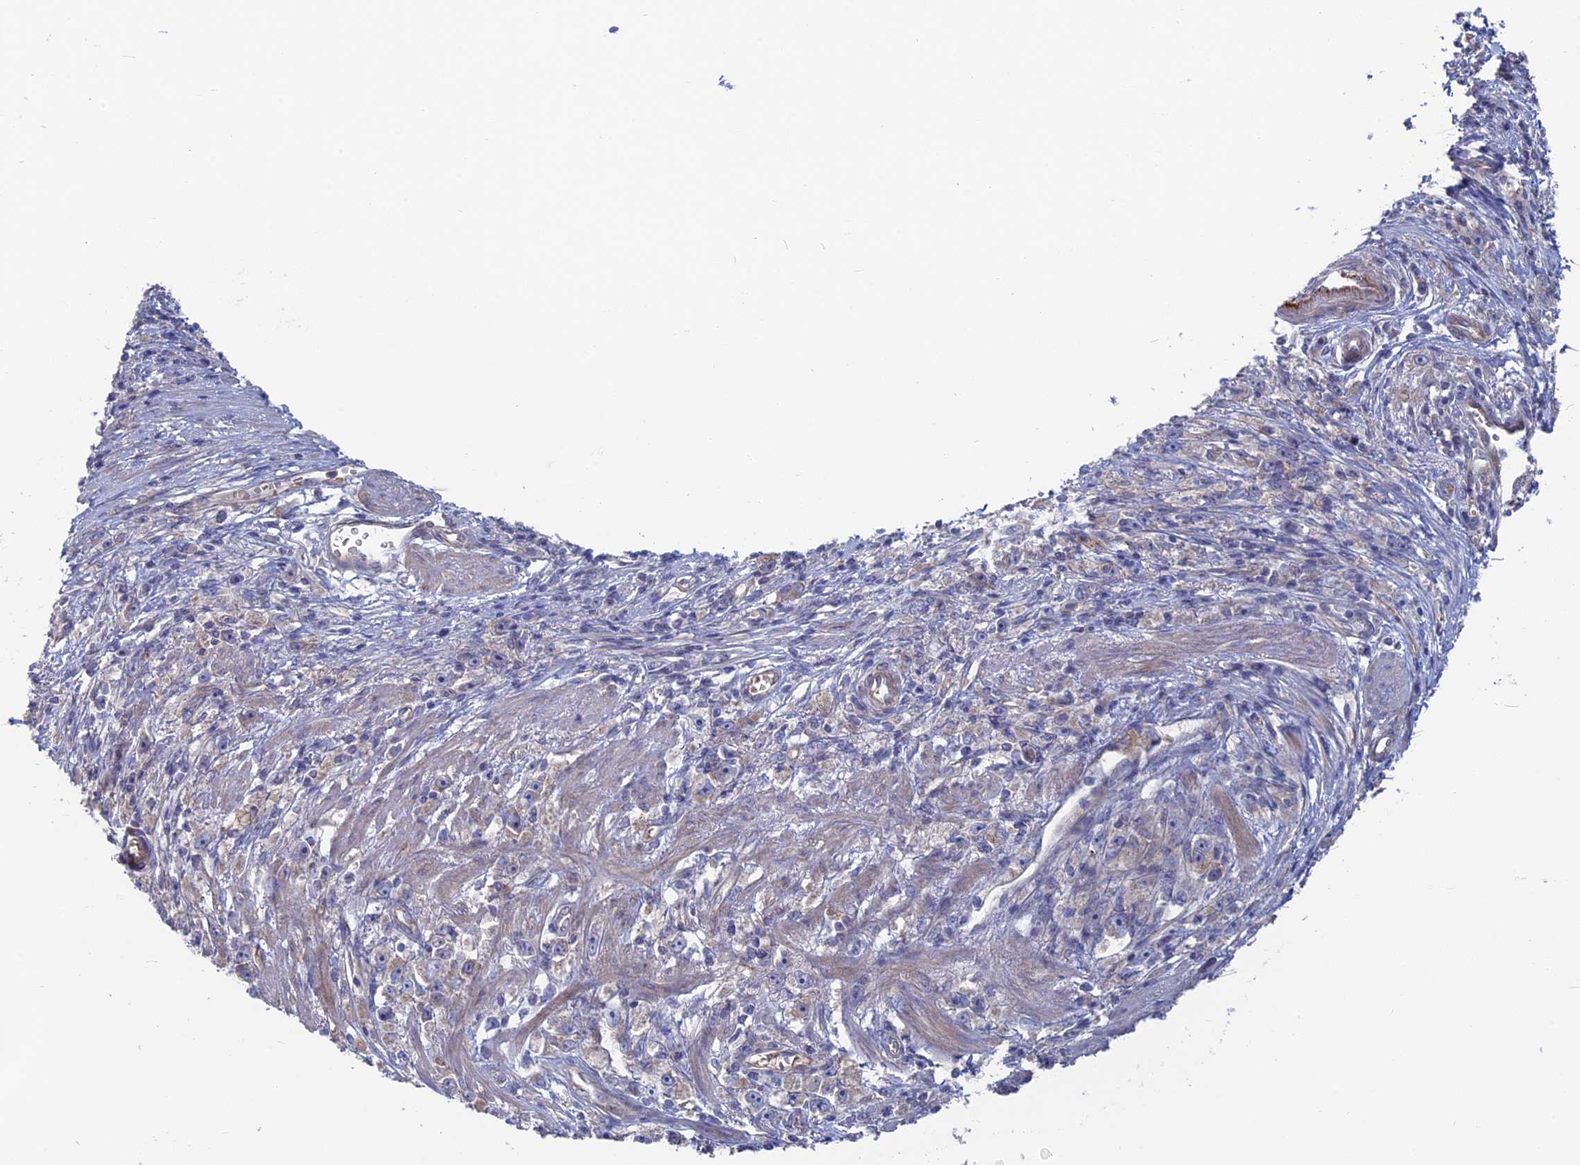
{"staining": {"intensity": "negative", "quantity": "none", "location": "none"}, "tissue": "stomach cancer", "cell_type": "Tumor cells", "image_type": "cancer", "snomed": [{"axis": "morphology", "description": "Adenocarcinoma, NOS"}, {"axis": "topography", "description": "Stomach"}], "caption": "A micrograph of stomach cancer (adenocarcinoma) stained for a protein displays no brown staining in tumor cells.", "gene": "TBC1D30", "patient": {"sex": "female", "age": 59}}